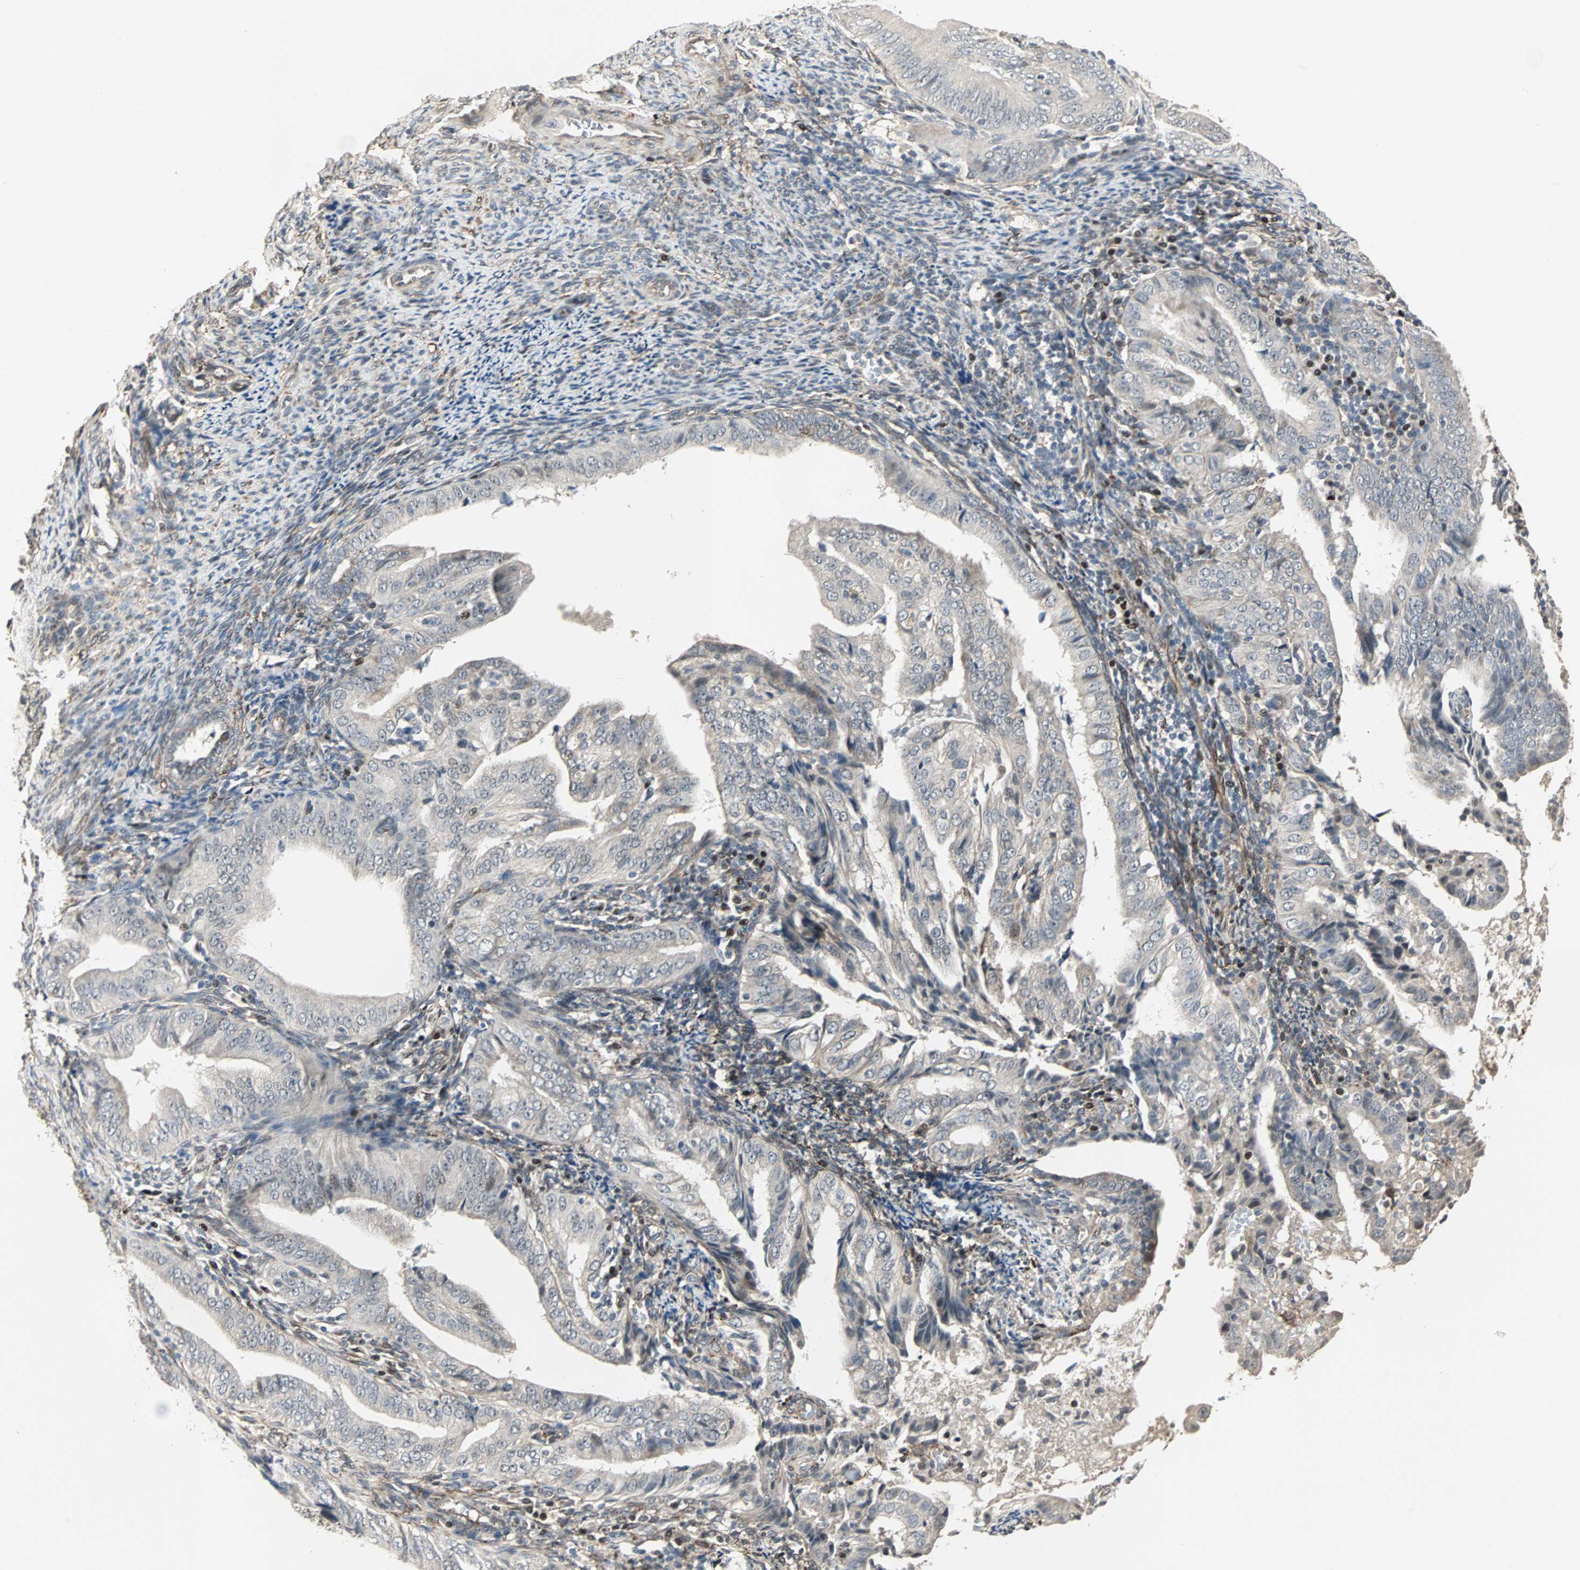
{"staining": {"intensity": "weak", "quantity": "<25%", "location": "cytoplasmic/membranous"}, "tissue": "endometrial cancer", "cell_type": "Tumor cells", "image_type": "cancer", "snomed": [{"axis": "morphology", "description": "Adenocarcinoma, NOS"}, {"axis": "topography", "description": "Endometrium"}], "caption": "Endometrial adenocarcinoma was stained to show a protein in brown. There is no significant expression in tumor cells. (DAB immunohistochemistry with hematoxylin counter stain).", "gene": "TRPV4", "patient": {"sex": "female", "age": 58}}